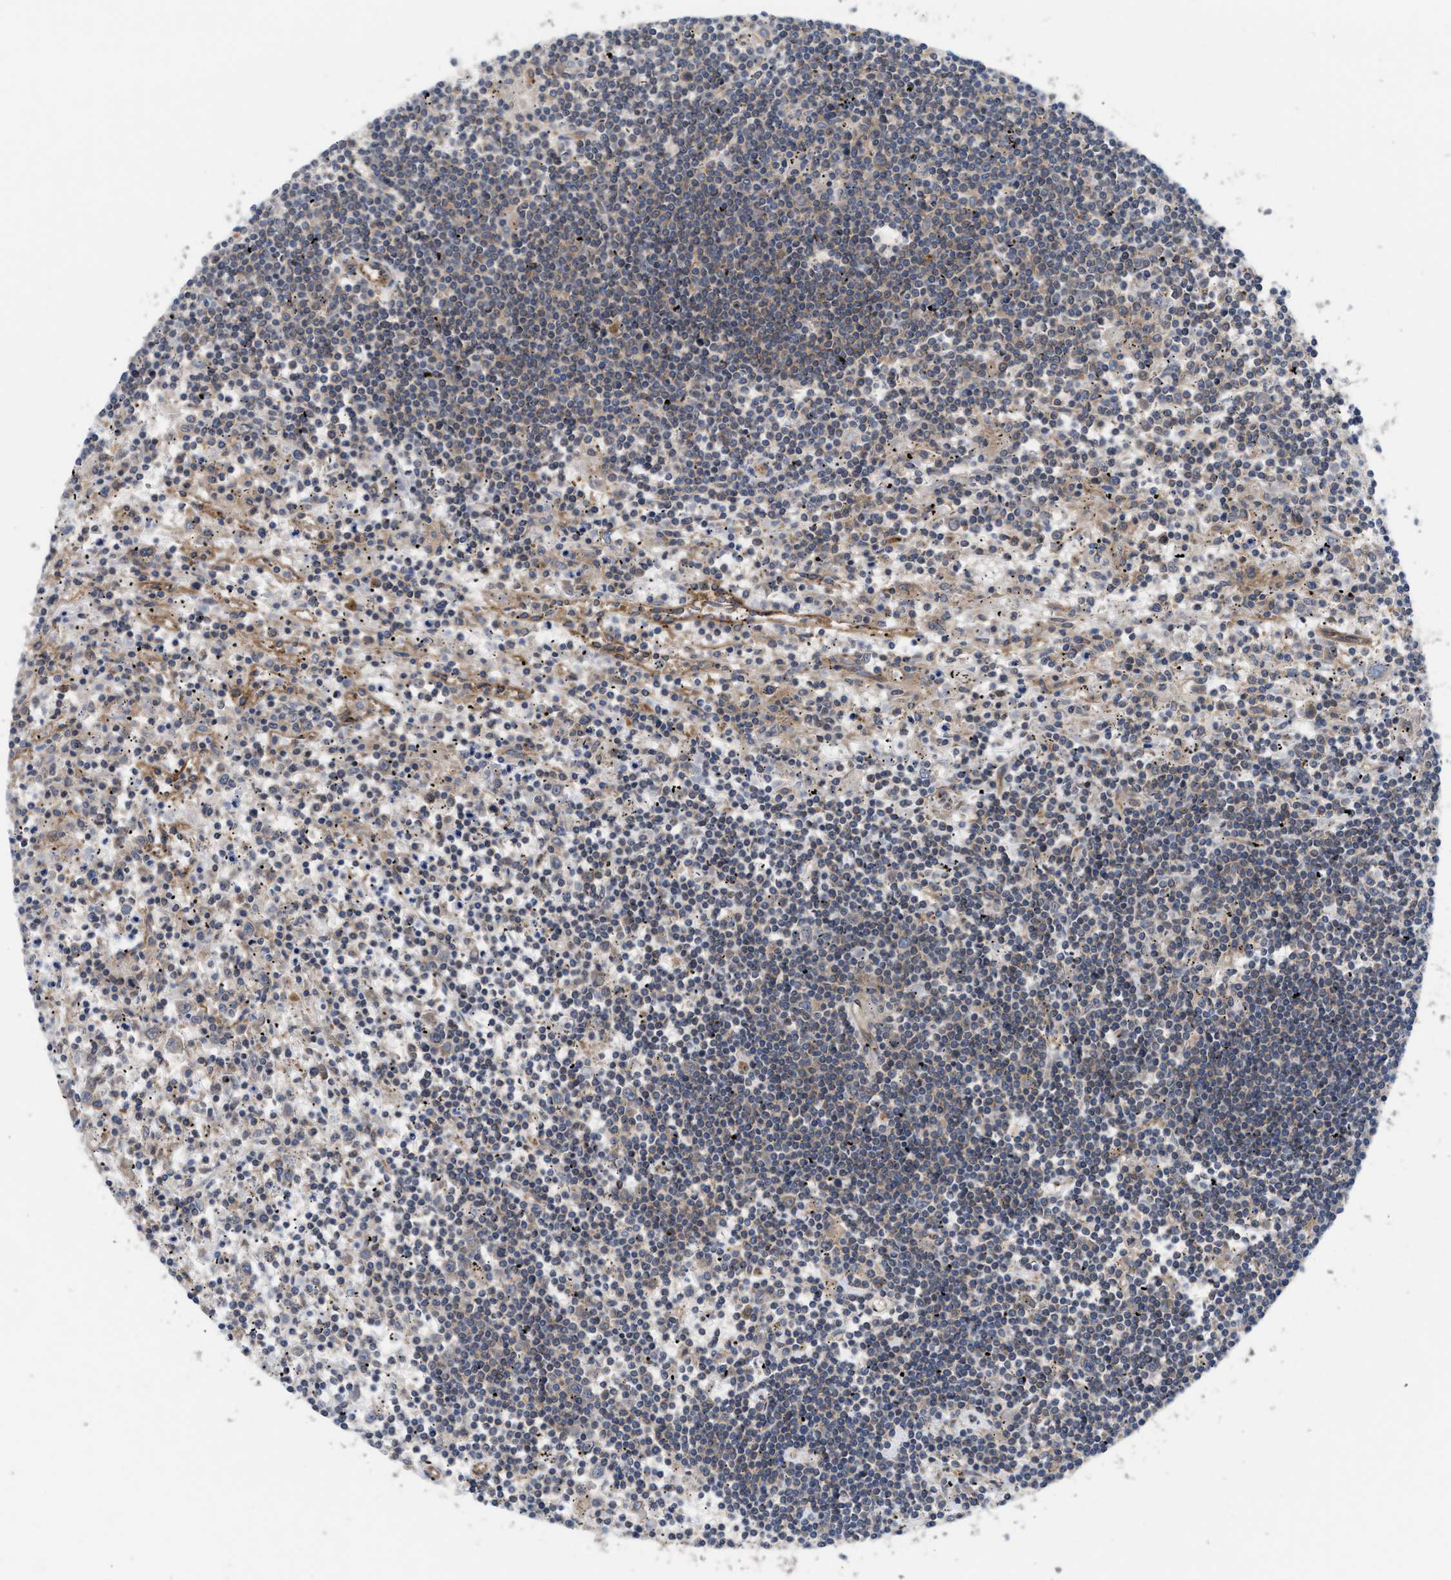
{"staining": {"intensity": "weak", "quantity": ">75%", "location": "cytoplasmic/membranous"}, "tissue": "lymphoma", "cell_type": "Tumor cells", "image_type": "cancer", "snomed": [{"axis": "morphology", "description": "Malignant lymphoma, non-Hodgkin's type, Low grade"}, {"axis": "topography", "description": "Spleen"}], "caption": "Protein positivity by immunohistochemistry exhibits weak cytoplasmic/membranous positivity in about >75% of tumor cells in low-grade malignant lymphoma, non-Hodgkin's type.", "gene": "LAPTM4B", "patient": {"sex": "male", "age": 76}}